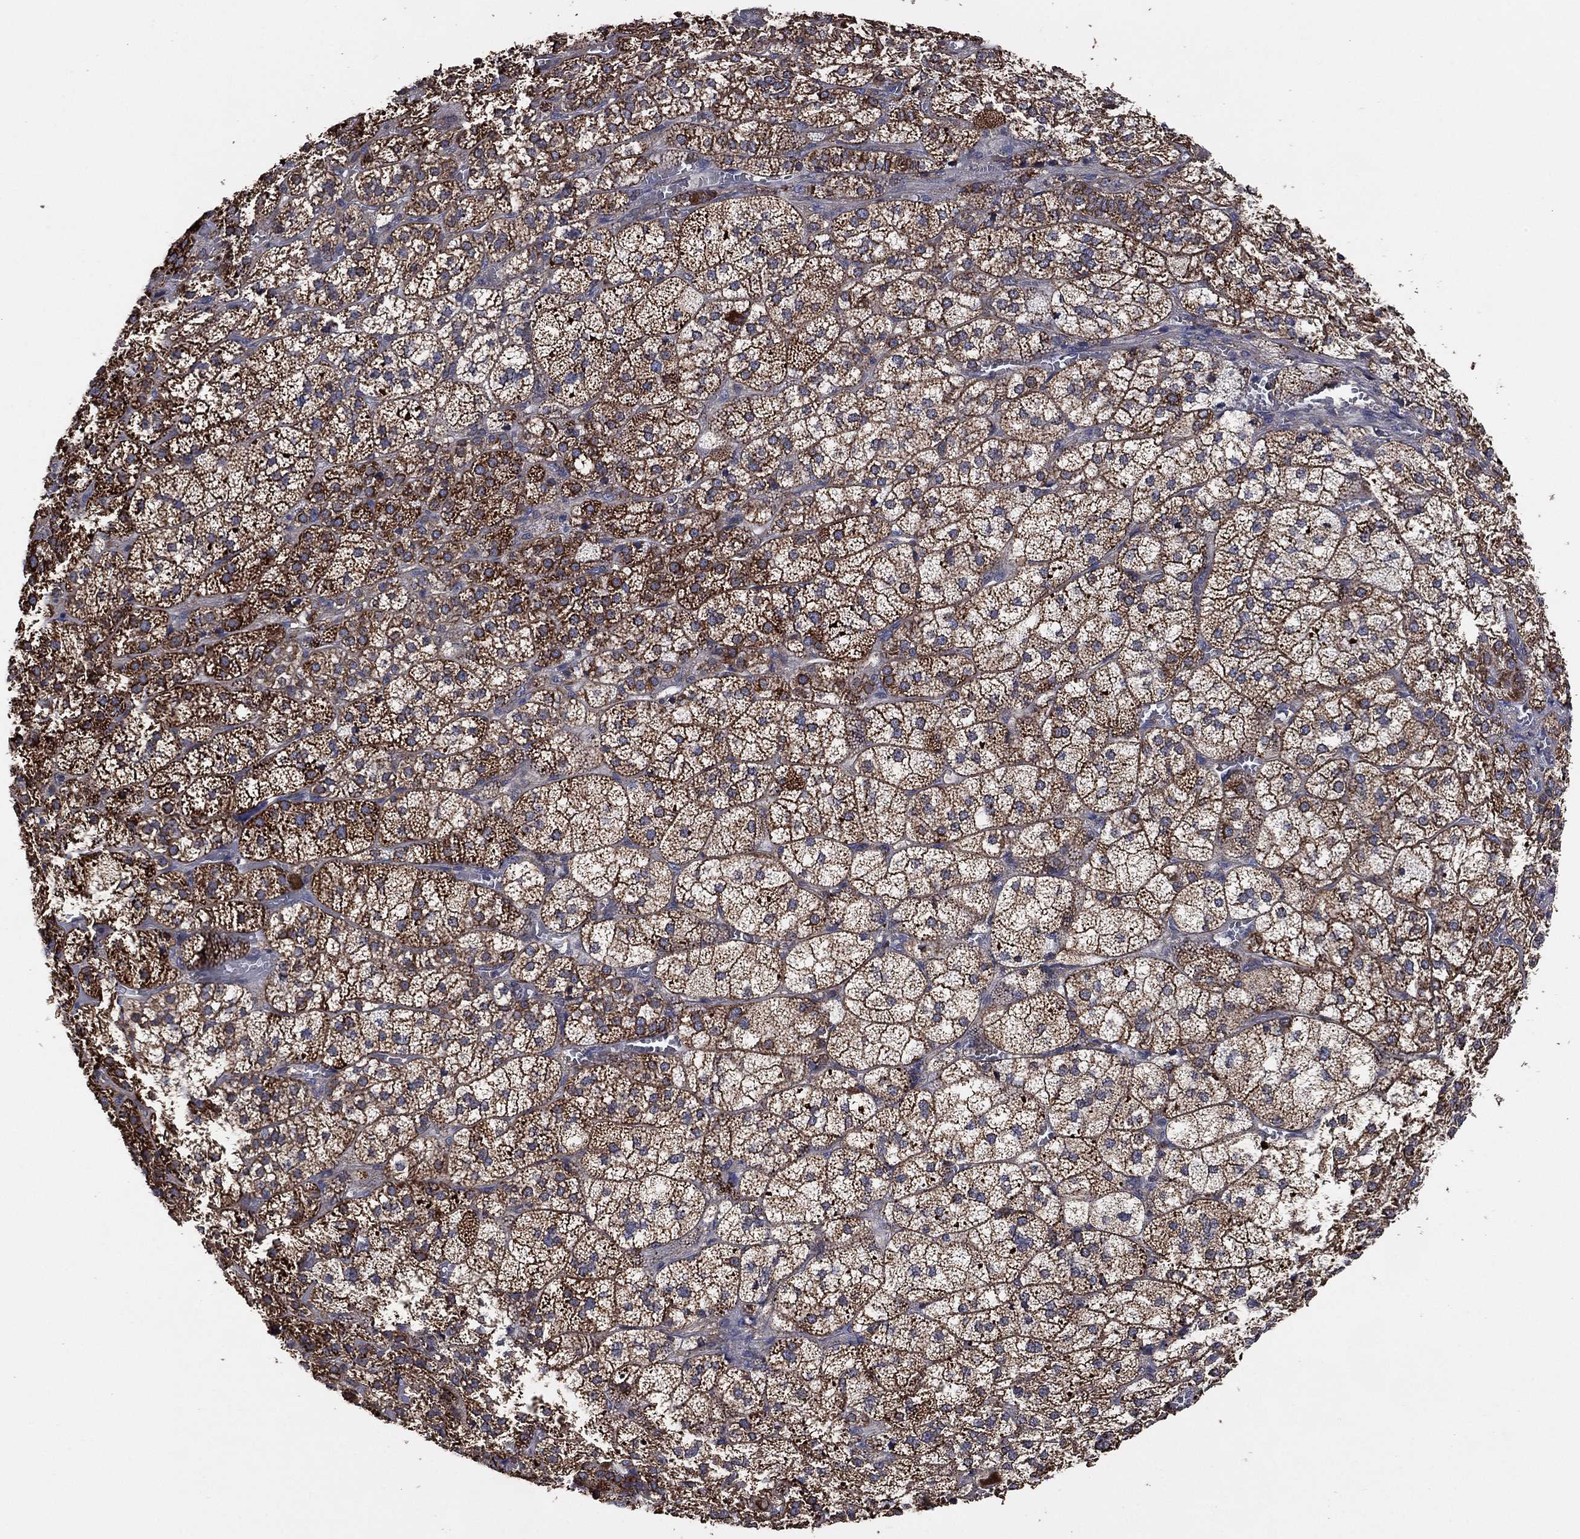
{"staining": {"intensity": "strong", "quantity": "25%-75%", "location": "cytoplasmic/membranous"}, "tissue": "adrenal gland", "cell_type": "Glandular cells", "image_type": "normal", "snomed": [{"axis": "morphology", "description": "Normal tissue, NOS"}, {"axis": "topography", "description": "Adrenal gland"}], "caption": "About 25%-75% of glandular cells in normal adrenal gland display strong cytoplasmic/membranous protein expression as visualized by brown immunohistochemical staining.", "gene": "LIMD1", "patient": {"sex": "female", "age": 60}}